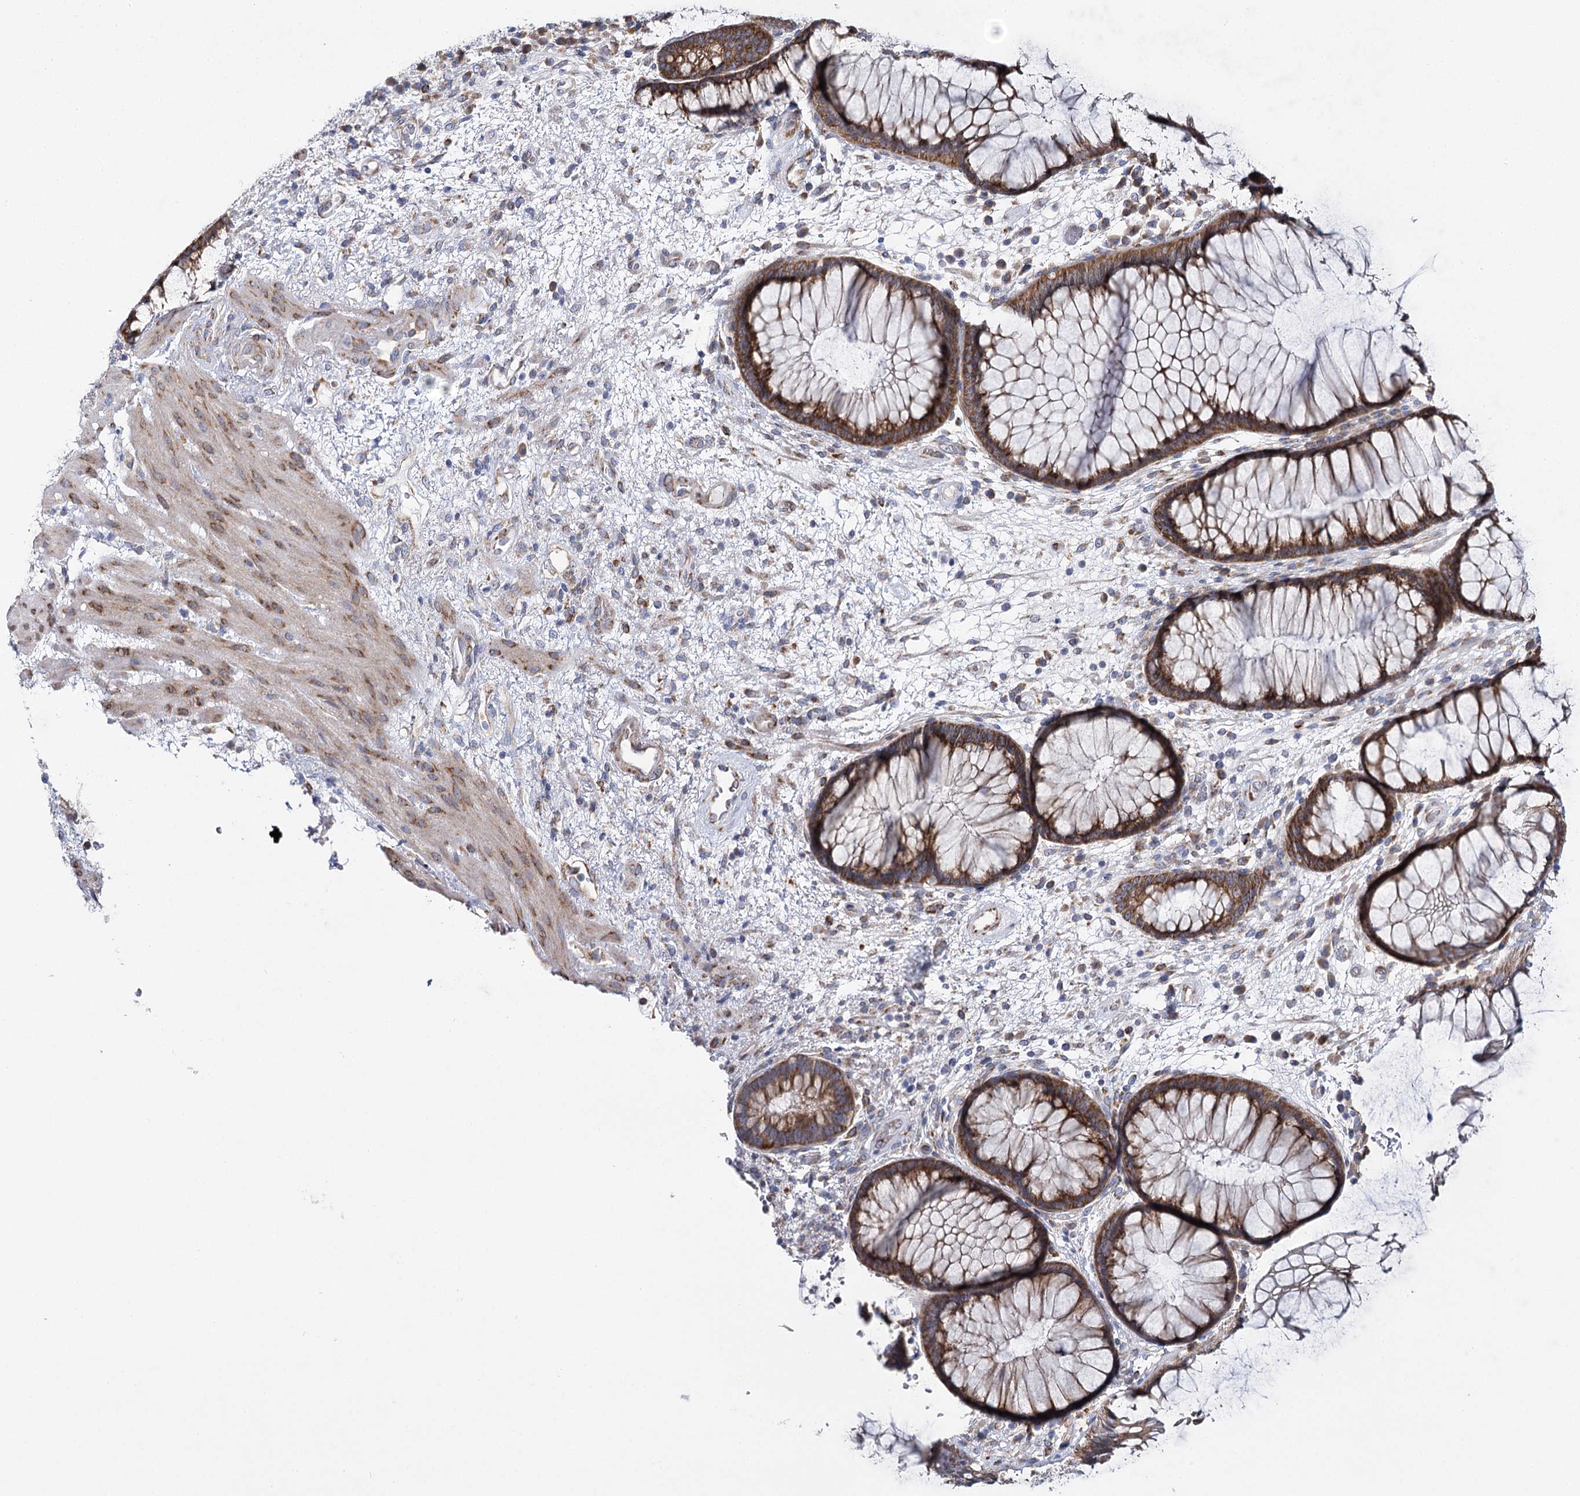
{"staining": {"intensity": "moderate", "quantity": ">75%", "location": "cytoplasmic/membranous"}, "tissue": "rectum", "cell_type": "Glandular cells", "image_type": "normal", "snomed": [{"axis": "morphology", "description": "Normal tissue, NOS"}, {"axis": "topography", "description": "Rectum"}], "caption": "Approximately >75% of glandular cells in benign human rectum exhibit moderate cytoplasmic/membranous protein positivity as visualized by brown immunohistochemical staining.", "gene": "THUMPD3", "patient": {"sex": "male", "age": 51}}